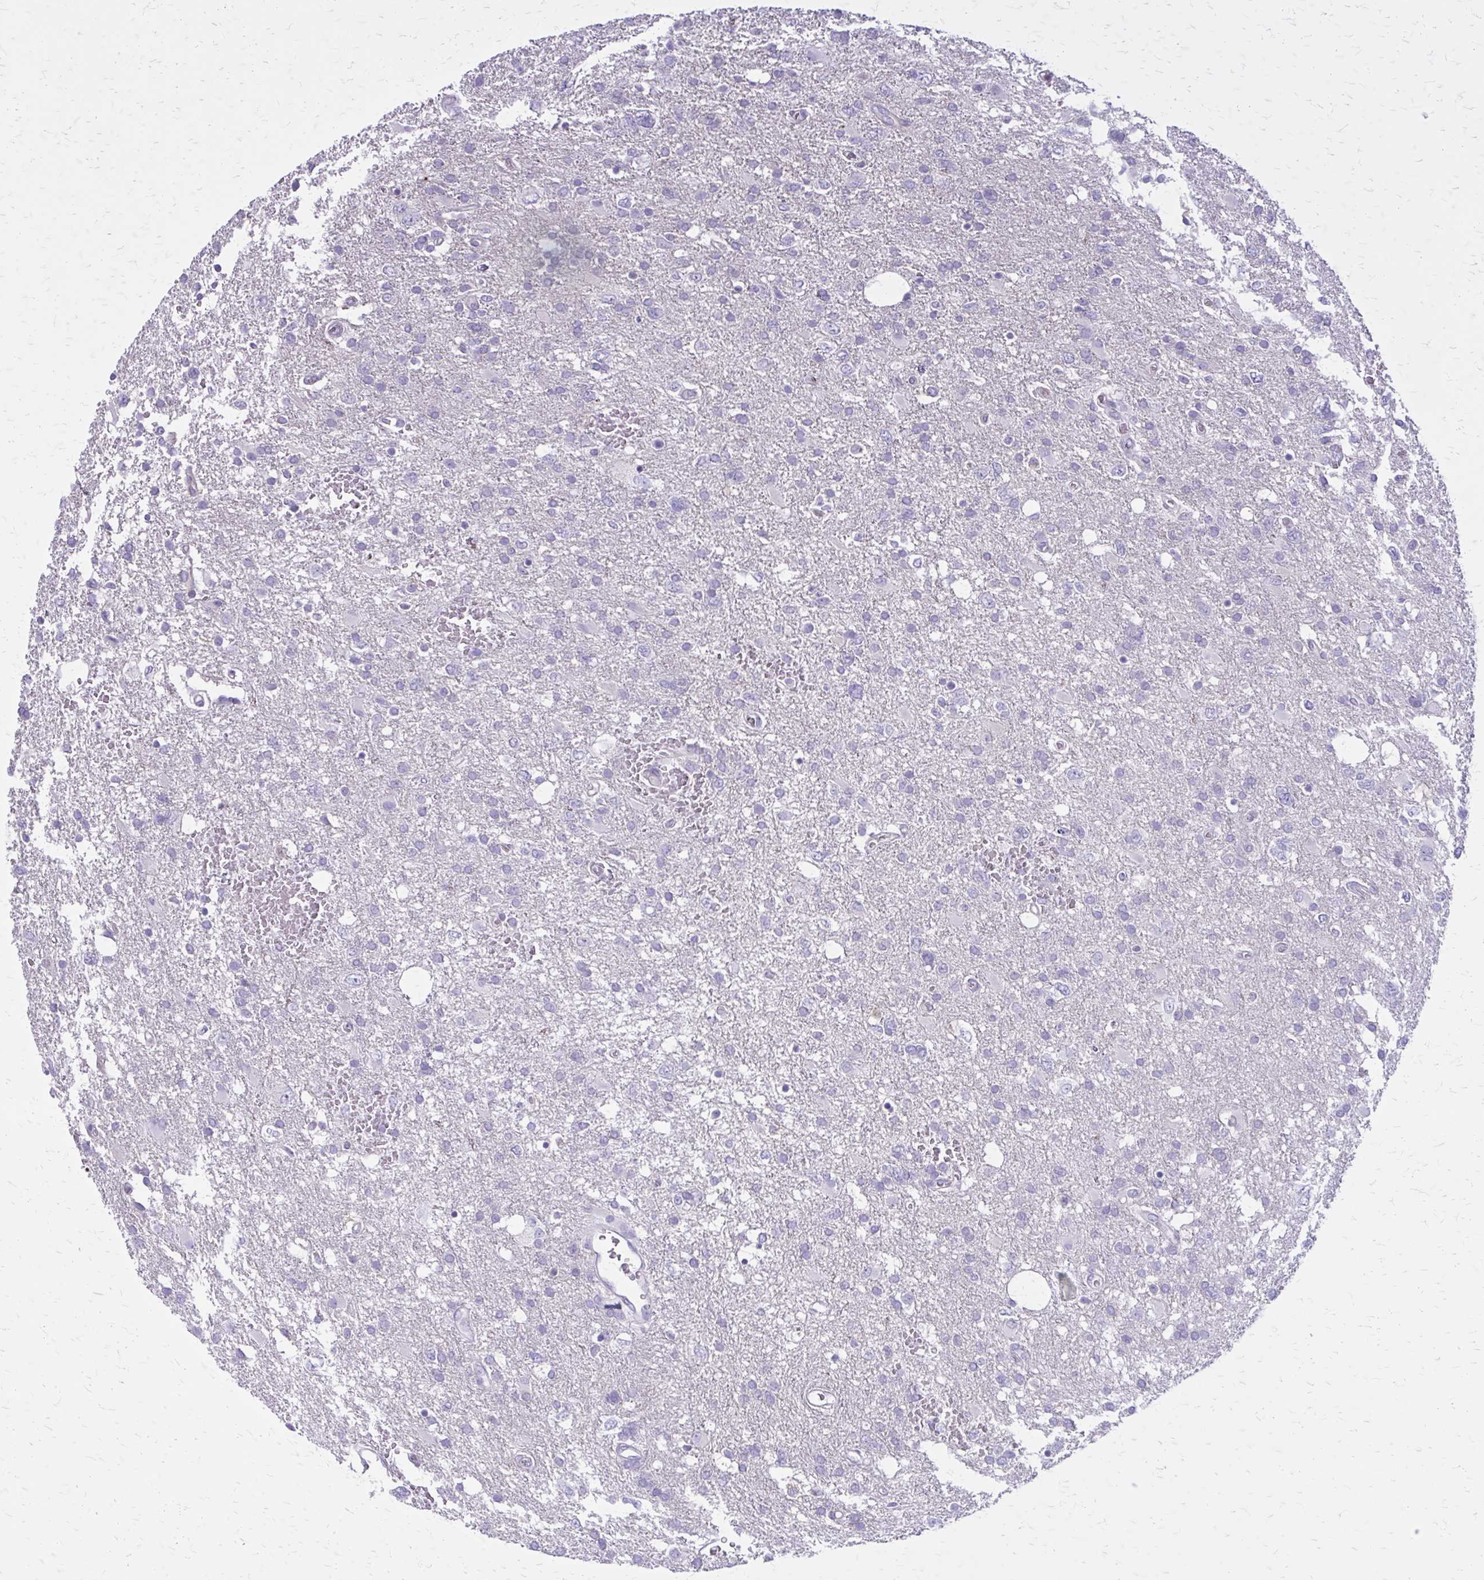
{"staining": {"intensity": "negative", "quantity": "none", "location": "none"}, "tissue": "glioma", "cell_type": "Tumor cells", "image_type": "cancer", "snomed": [{"axis": "morphology", "description": "Glioma, malignant, High grade"}, {"axis": "topography", "description": "Brain"}], "caption": "Immunohistochemistry of human malignant glioma (high-grade) displays no positivity in tumor cells.", "gene": "PITPNM1", "patient": {"sex": "male", "age": 61}}